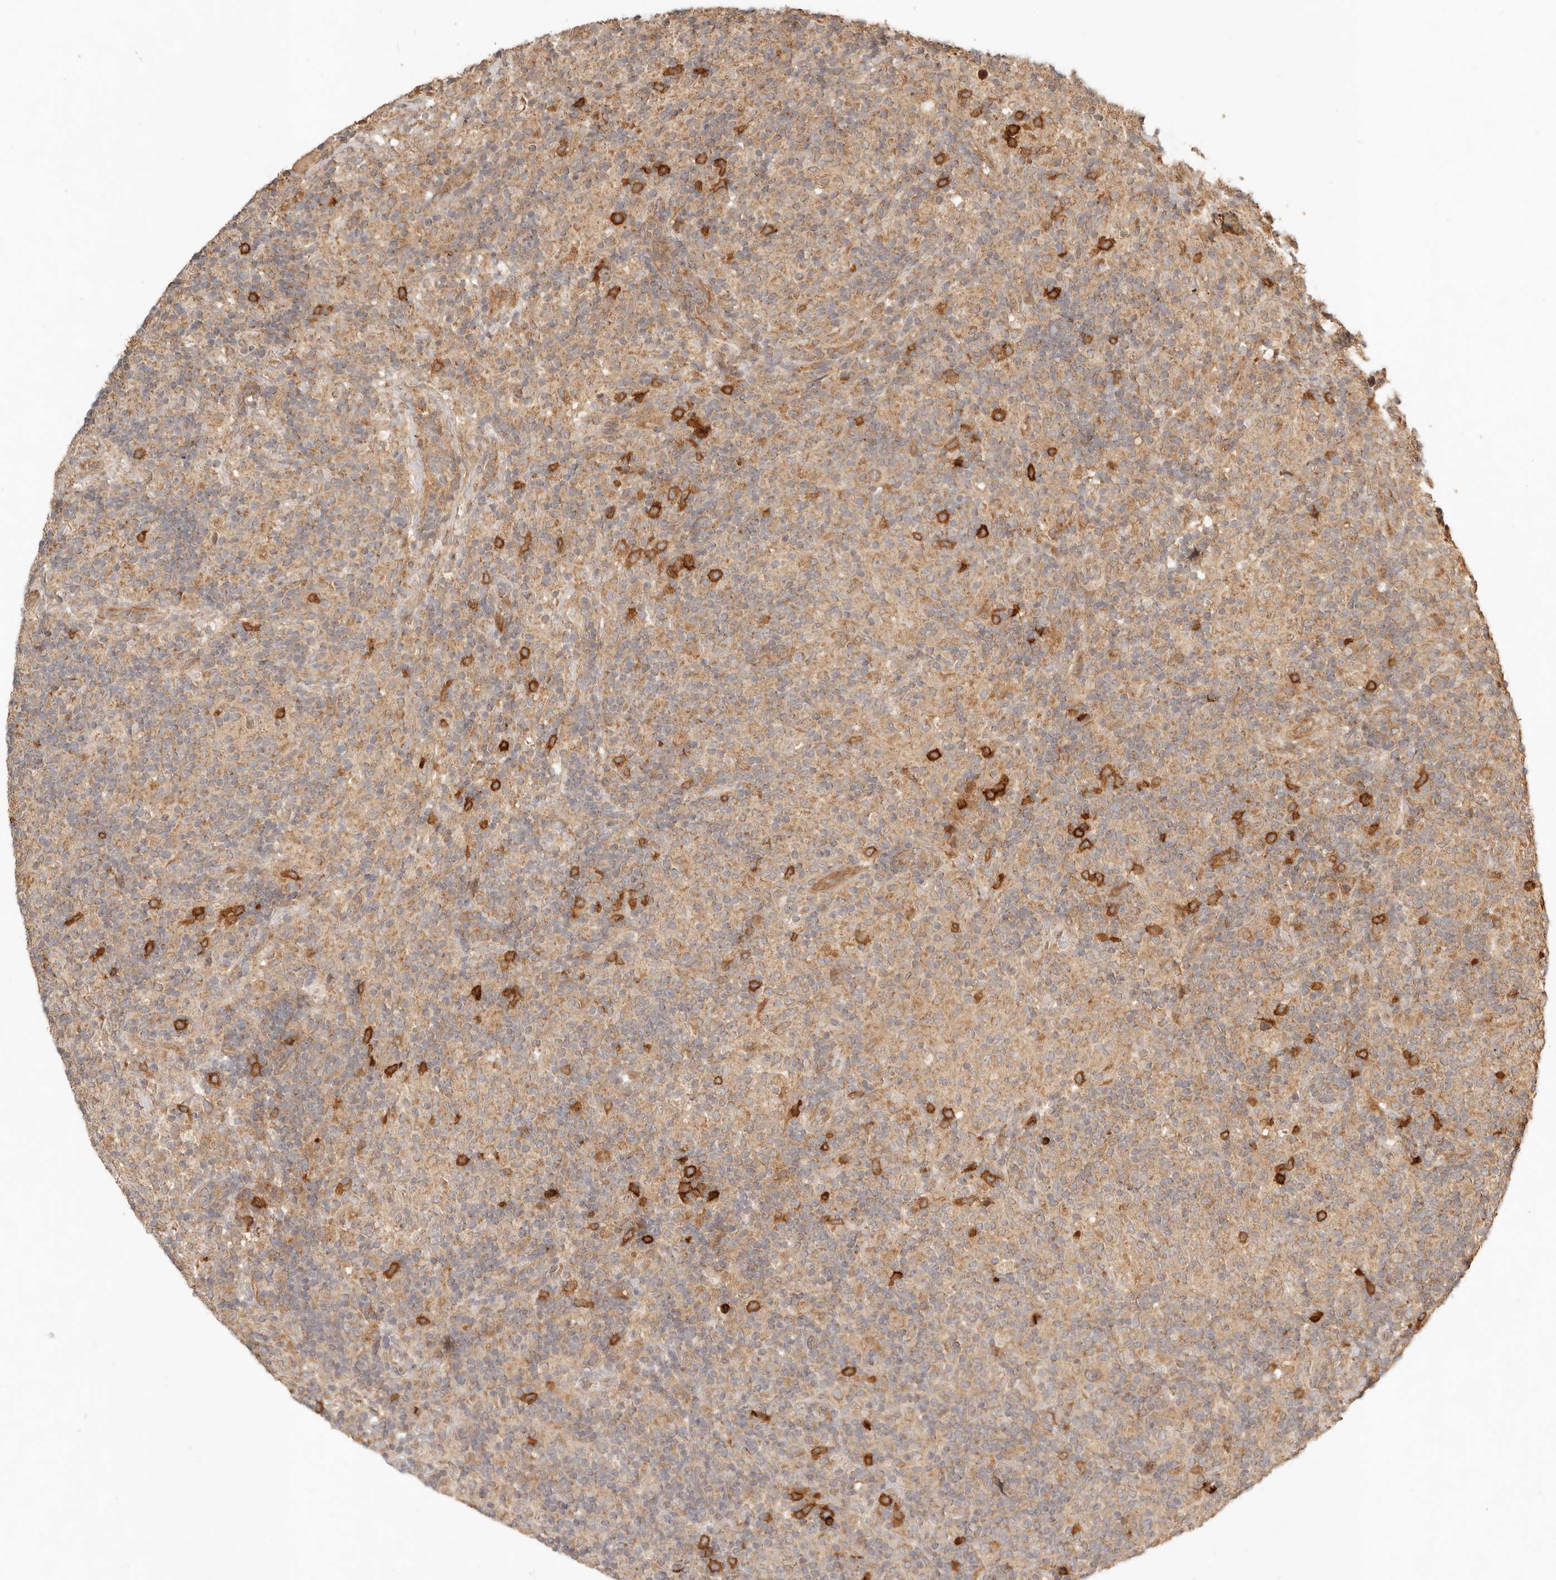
{"staining": {"intensity": "weak", "quantity": ">75%", "location": "cytoplasmic/membranous"}, "tissue": "lymphoma", "cell_type": "Tumor cells", "image_type": "cancer", "snomed": [{"axis": "morphology", "description": "Hodgkin's disease, NOS"}, {"axis": "topography", "description": "Lymph node"}], "caption": "Hodgkin's disease was stained to show a protein in brown. There is low levels of weak cytoplasmic/membranous positivity in about >75% of tumor cells.", "gene": "CLEC4C", "patient": {"sex": "male", "age": 70}}